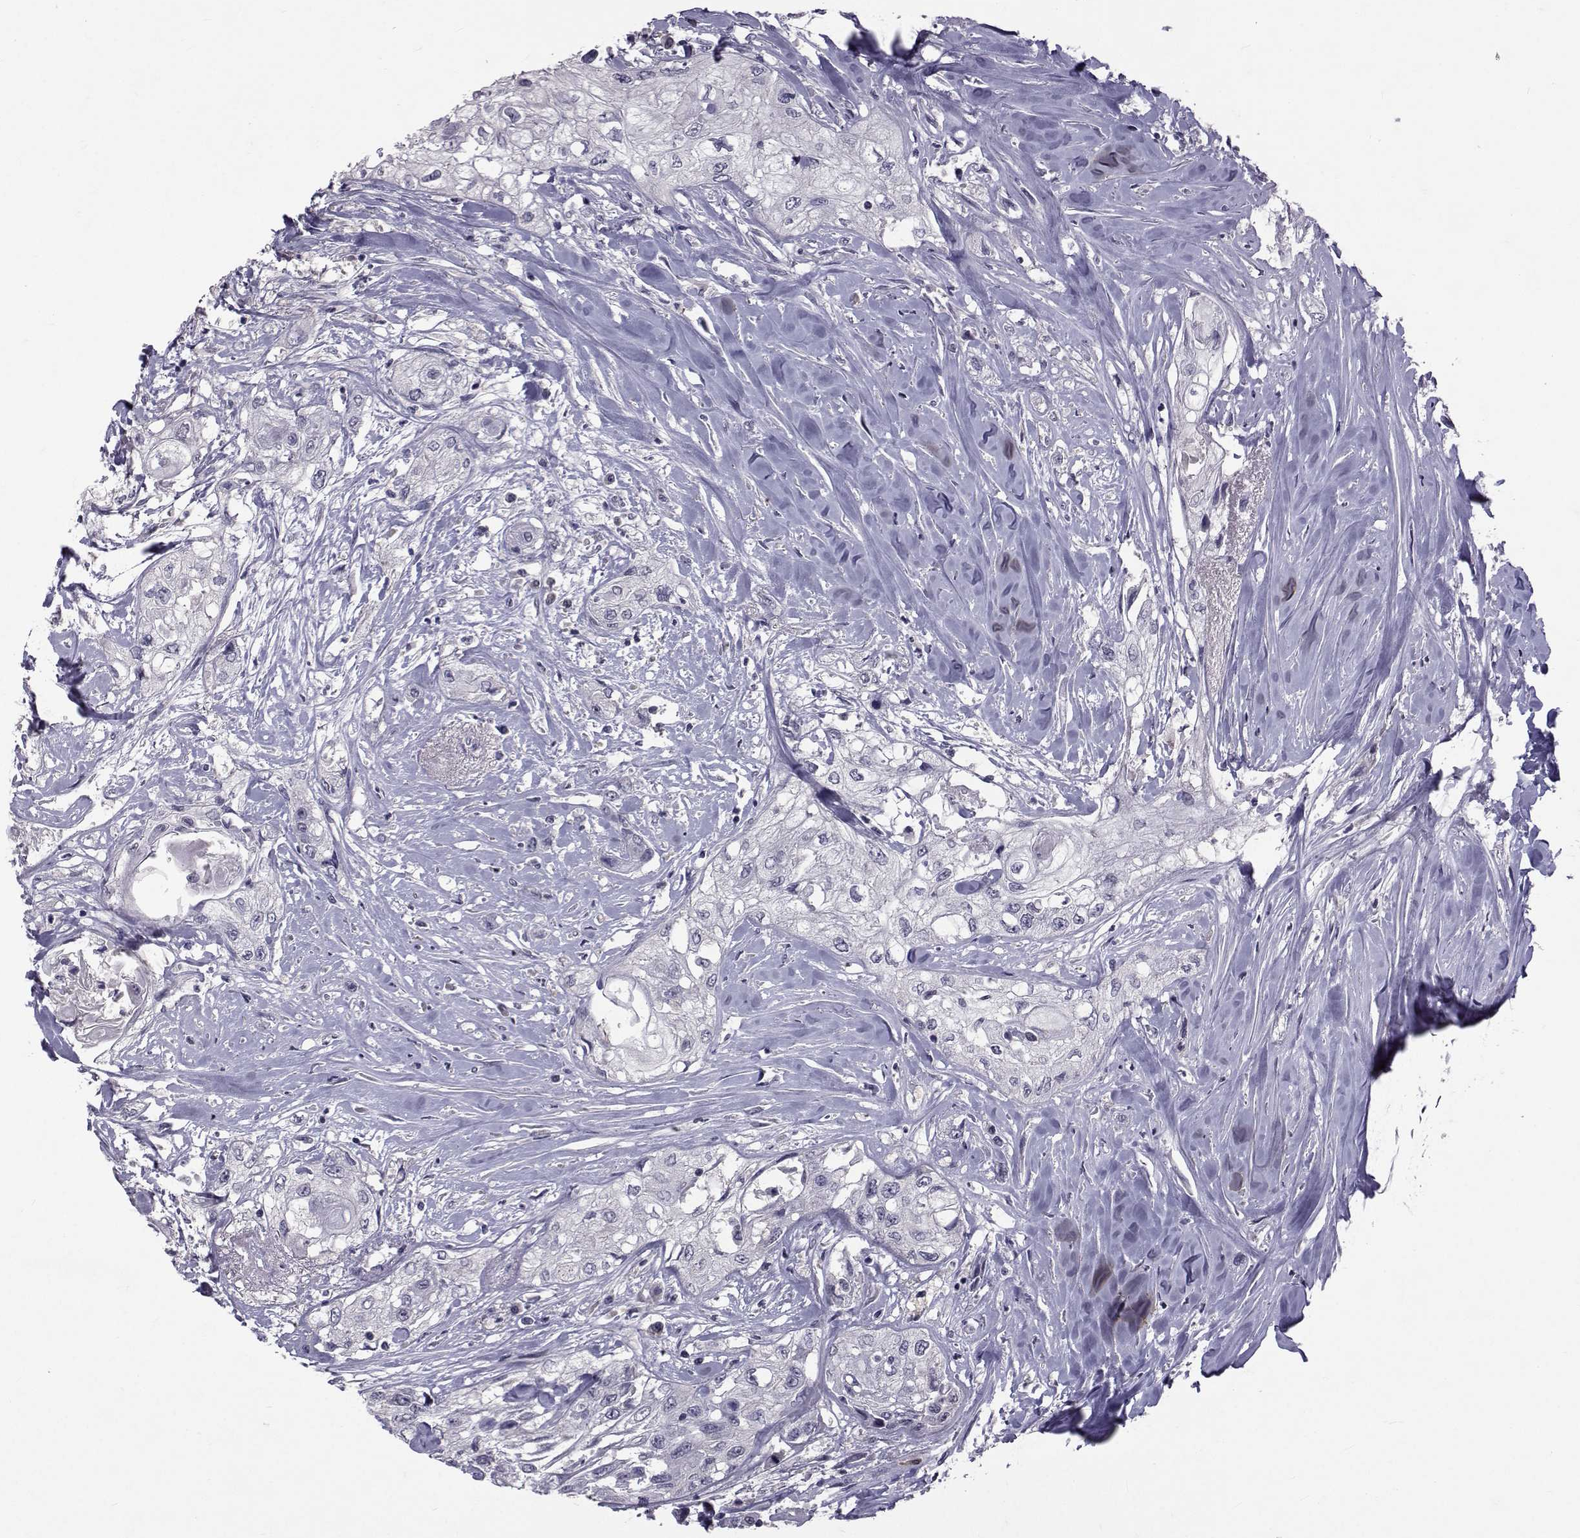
{"staining": {"intensity": "negative", "quantity": "none", "location": "none"}, "tissue": "head and neck cancer", "cell_type": "Tumor cells", "image_type": "cancer", "snomed": [{"axis": "morphology", "description": "Normal tissue, NOS"}, {"axis": "morphology", "description": "Squamous cell carcinoma, NOS"}, {"axis": "topography", "description": "Oral tissue"}, {"axis": "topography", "description": "Peripheral nerve tissue"}, {"axis": "topography", "description": "Head-Neck"}], "caption": "IHC photomicrograph of neoplastic tissue: human head and neck cancer (squamous cell carcinoma) stained with DAB (3,3'-diaminobenzidine) demonstrates no significant protein positivity in tumor cells.", "gene": "TNFRSF11B", "patient": {"sex": "female", "age": 59}}